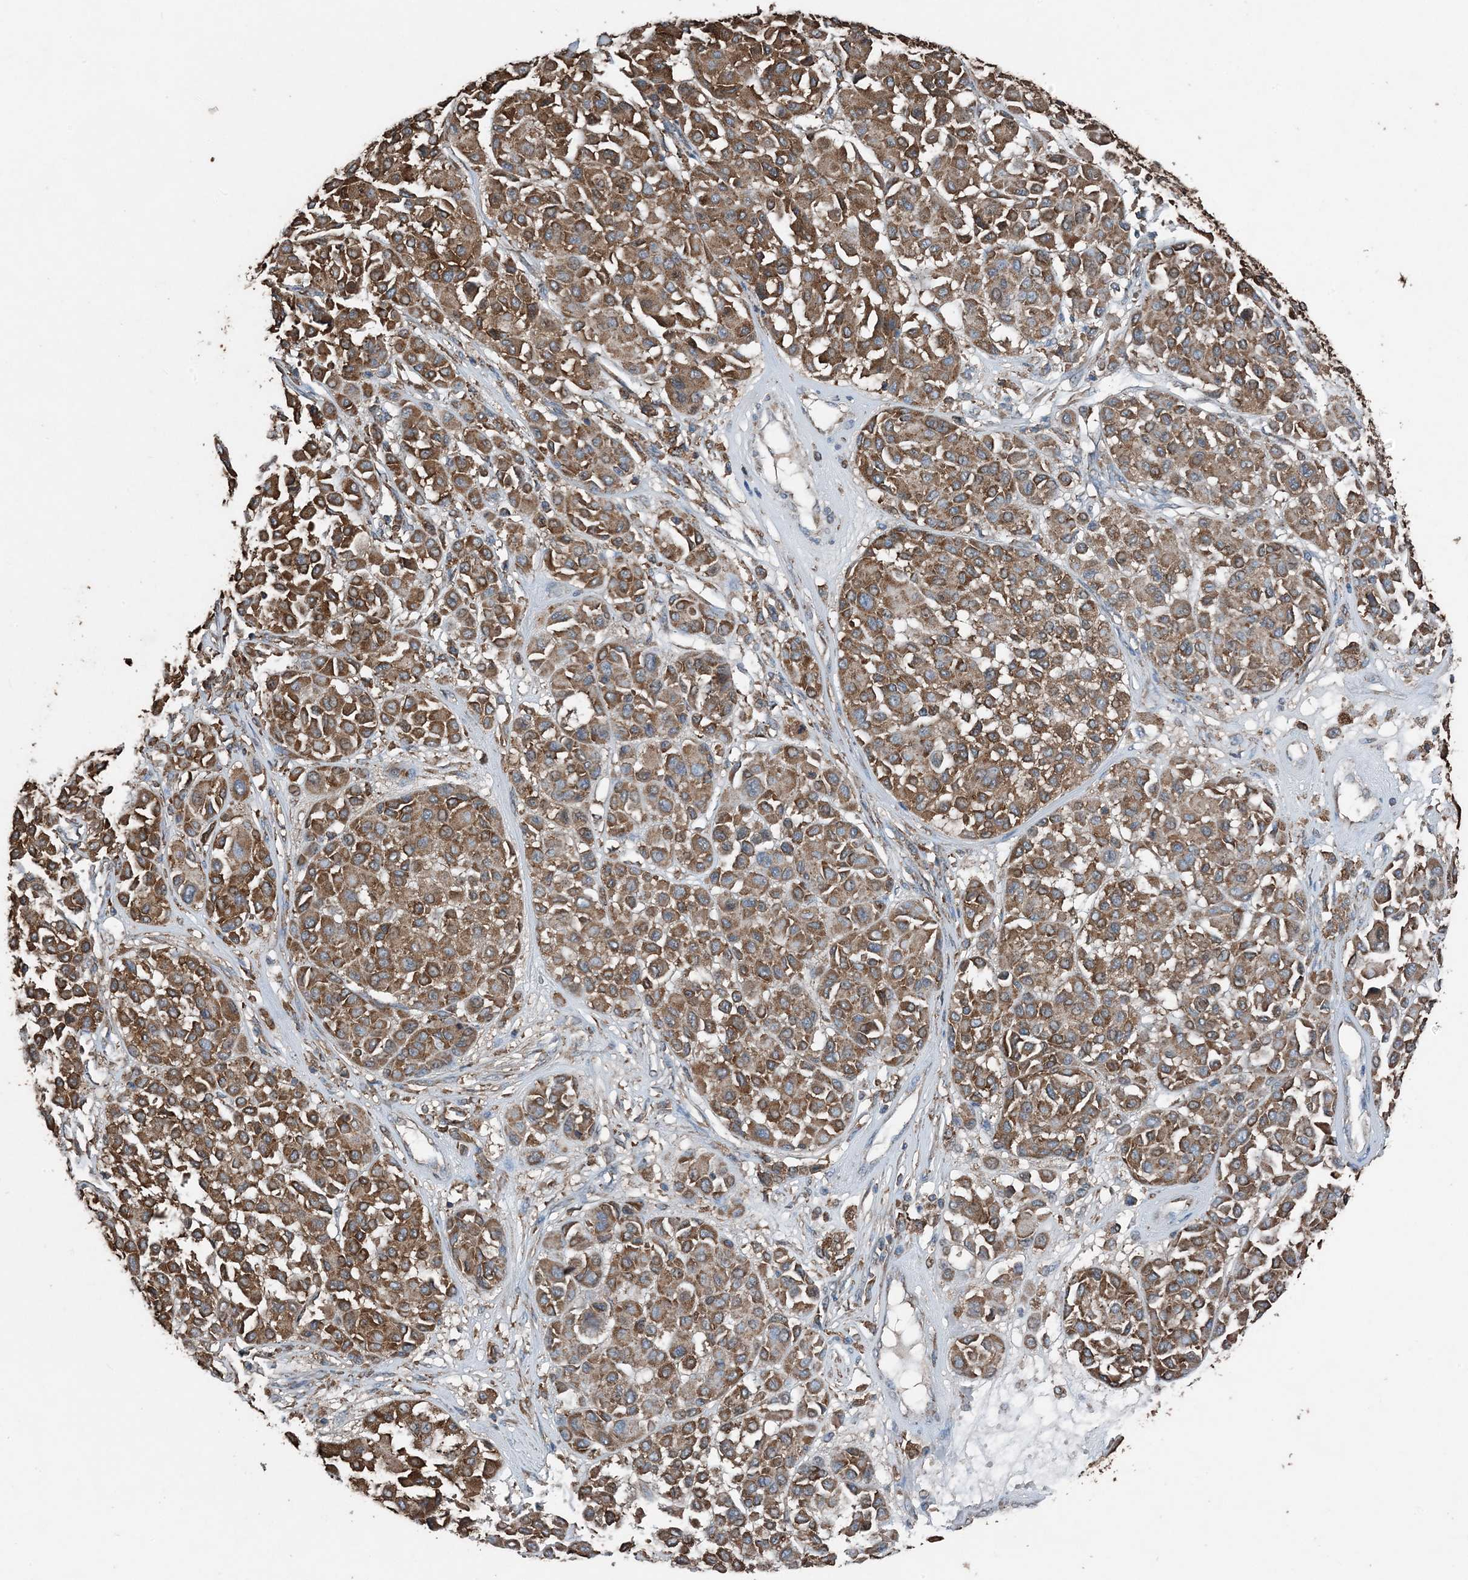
{"staining": {"intensity": "strong", "quantity": ">75%", "location": "cytoplasmic/membranous"}, "tissue": "melanoma", "cell_type": "Tumor cells", "image_type": "cancer", "snomed": [{"axis": "morphology", "description": "Malignant melanoma, Metastatic site"}, {"axis": "topography", "description": "Soft tissue"}], "caption": "This histopathology image demonstrates immunohistochemistry staining of melanoma, with high strong cytoplasmic/membranous expression in approximately >75% of tumor cells.", "gene": "PDIA6", "patient": {"sex": "male", "age": 41}}